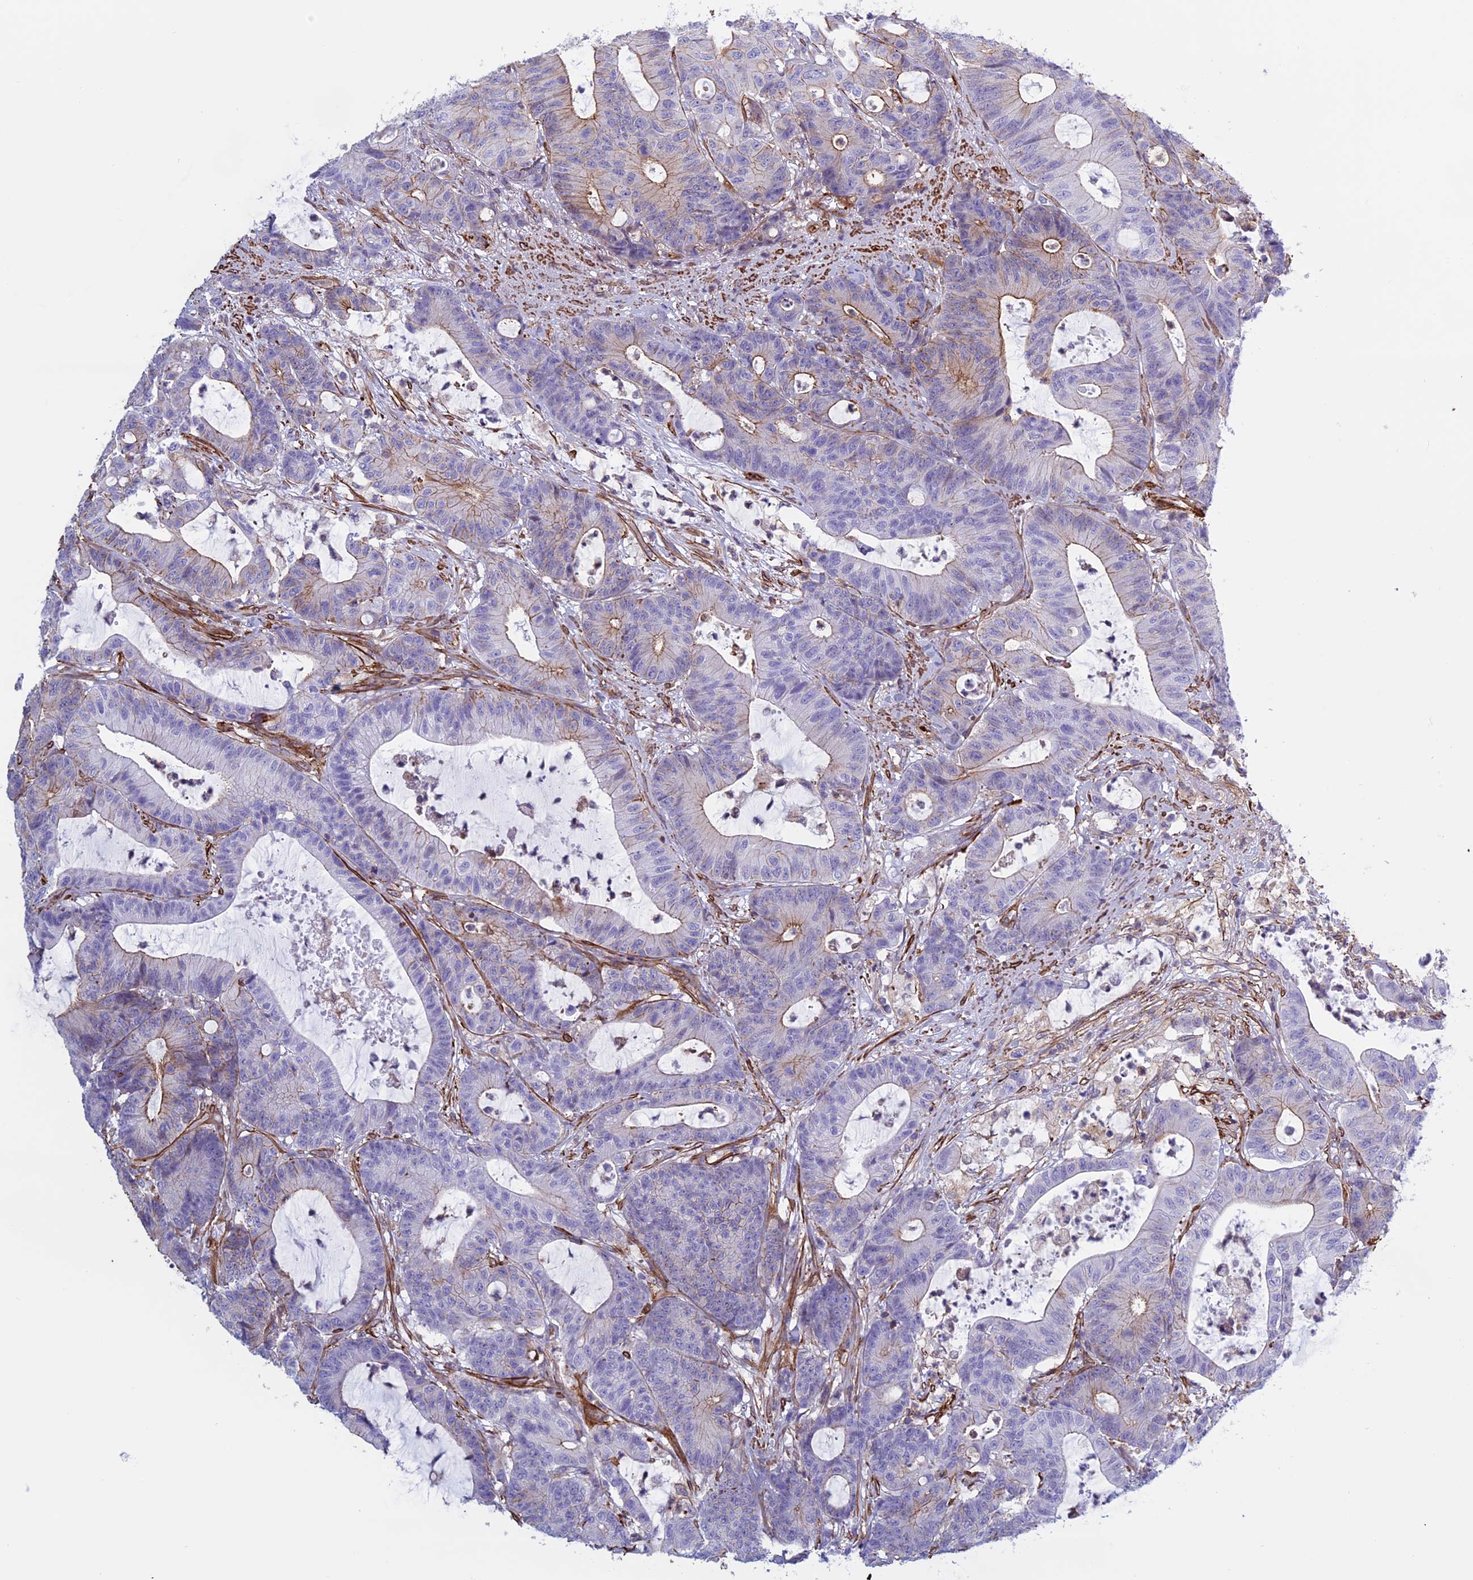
{"staining": {"intensity": "moderate", "quantity": "<25%", "location": "cytoplasmic/membranous"}, "tissue": "colorectal cancer", "cell_type": "Tumor cells", "image_type": "cancer", "snomed": [{"axis": "morphology", "description": "Adenocarcinoma, NOS"}, {"axis": "topography", "description": "Colon"}], "caption": "Colorectal cancer (adenocarcinoma) stained with a brown dye shows moderate cytoplasmic/membranous positive positivity in about <25% of tumor cells.", "gene": "ANGPTL2", "patient": {"sex": "female", "age": 84}}